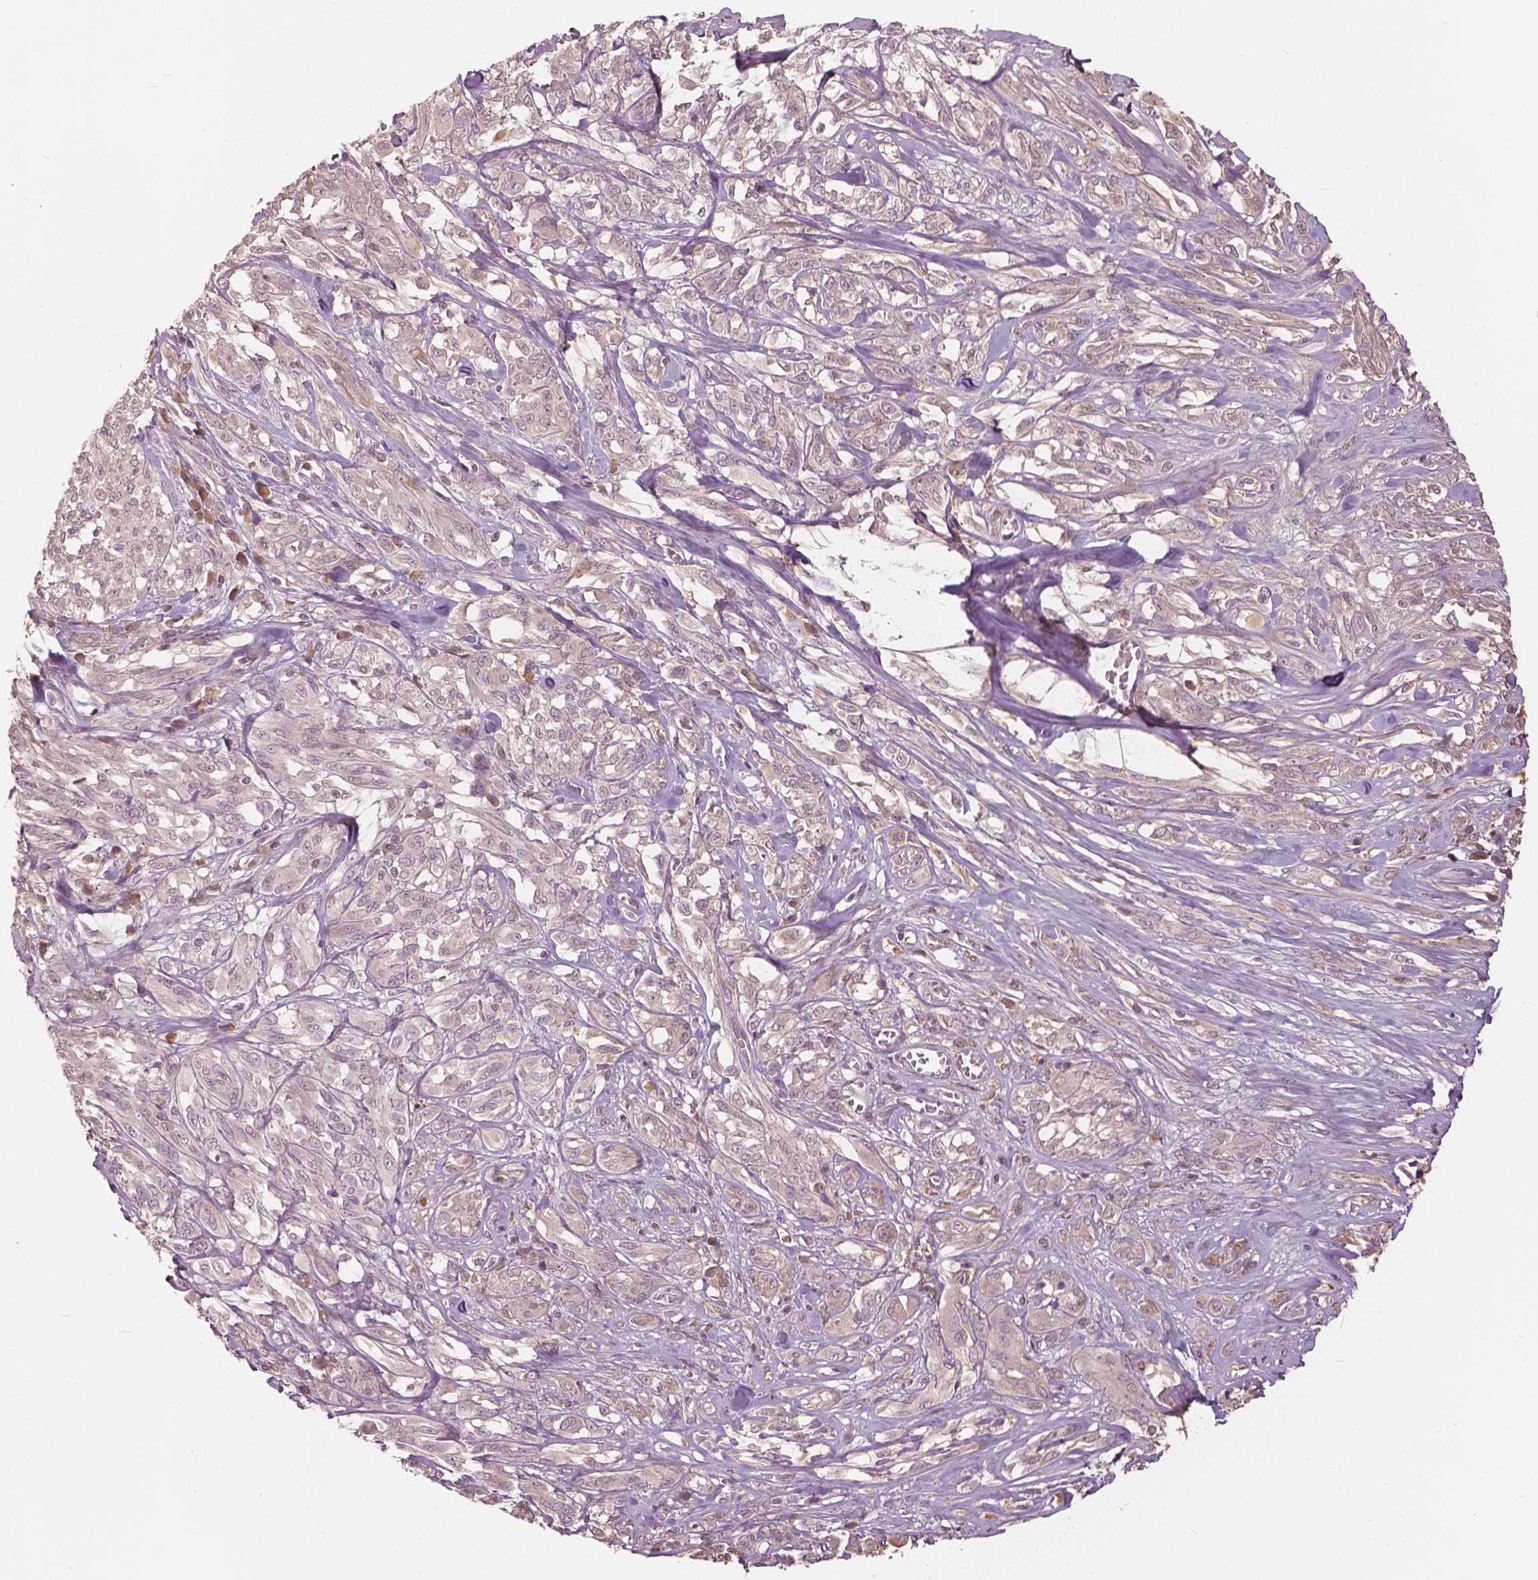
{"staining": {"intensity": "weak", "quantity": "25%-75%", "location": "nuclear"}, "tissue": "melanoma", "cell_type": "Tumor cells", "image_type": "cancer", "snomed": [{"axis": "morphology", "description": "Malignant melanoma, NOS"}, {"axis": "topography", "description": "Skin"}], "caption": "This micrograph shows immunohistochemistry (IHC) staining of human malignant melanoma, with low weak nuclear positivity in approximately 25%-75% of tumor cells.", "gene": "ANGPTL4", "patient": {"sex": "female", "age": 91}}